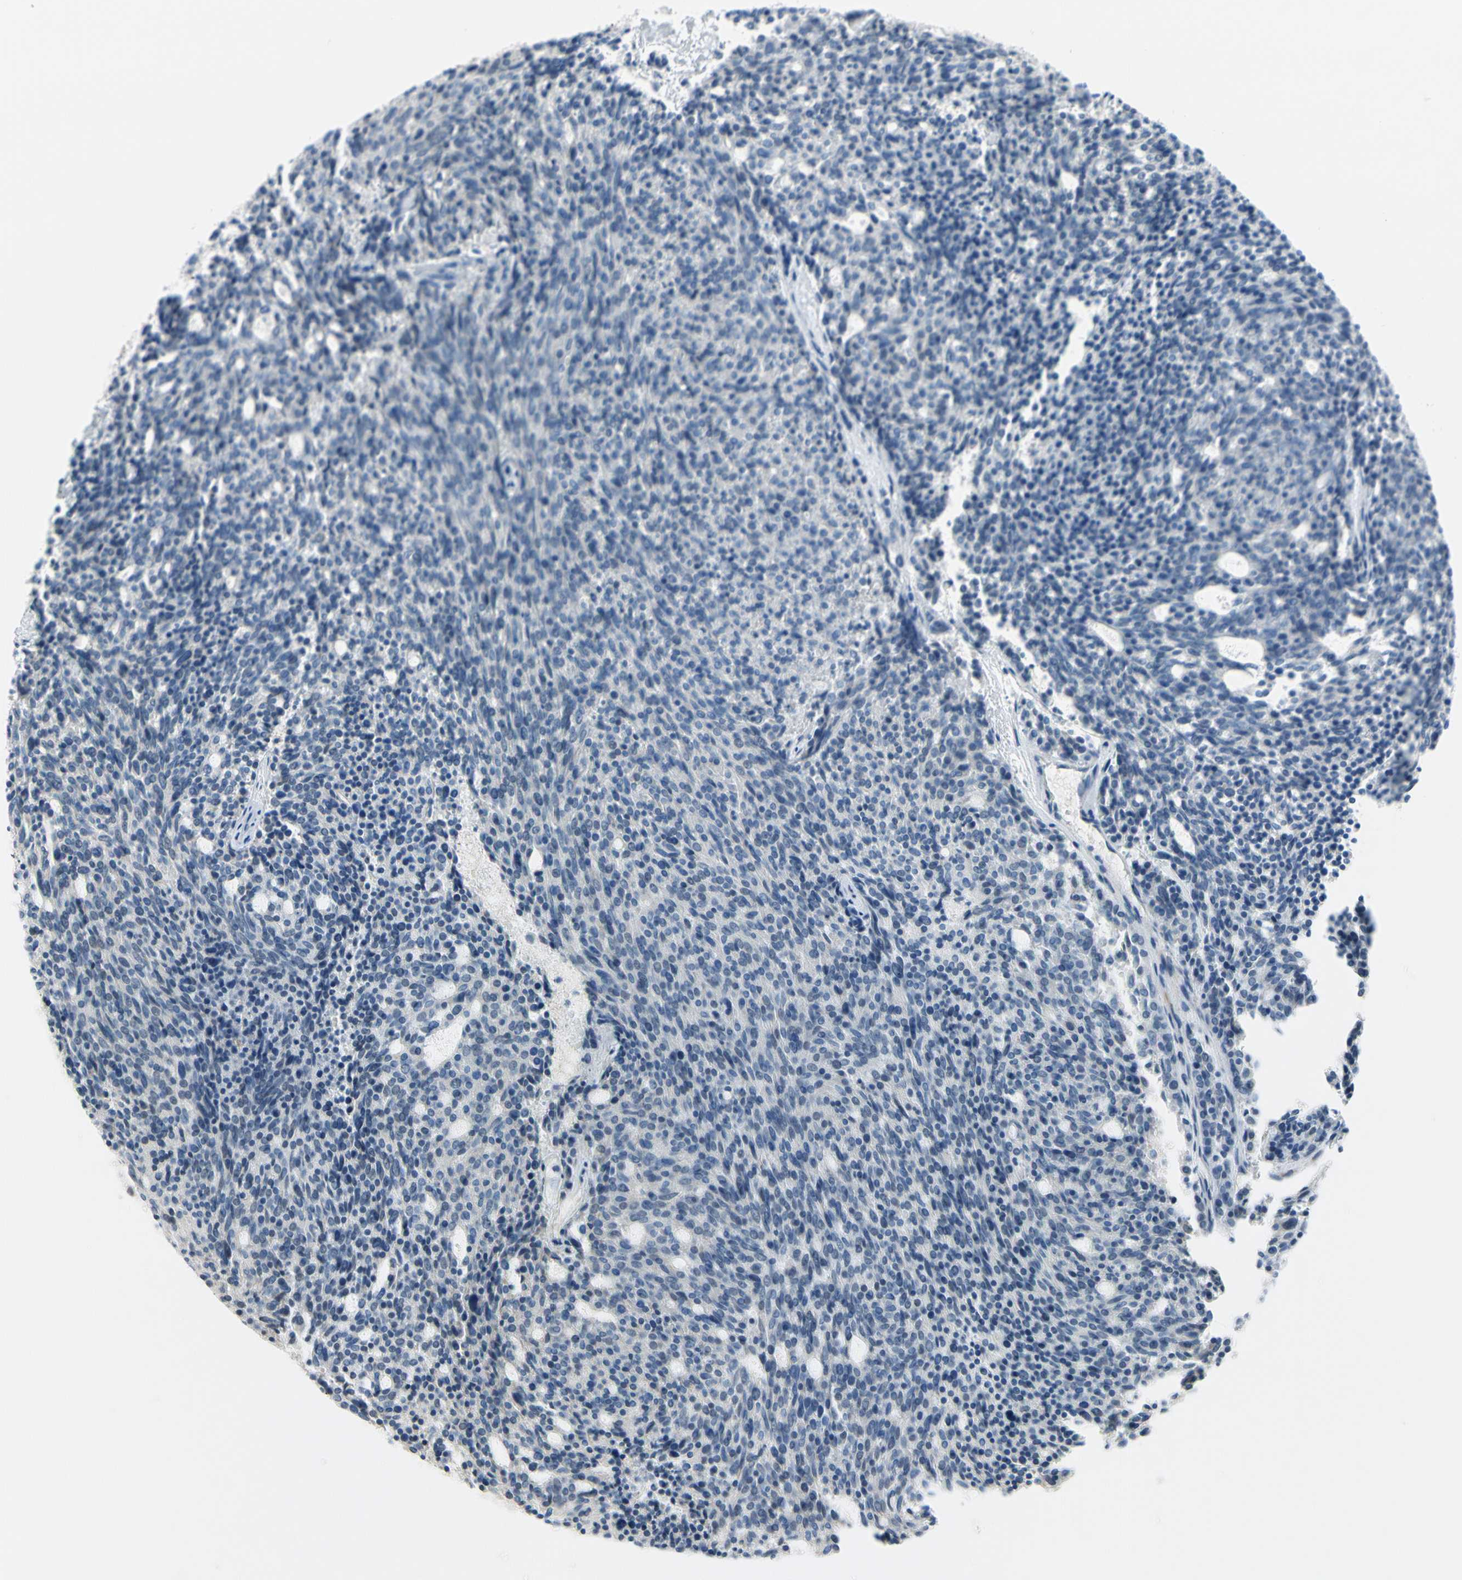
{"staining": {"intensity": "negative", "quantity": "none", "location": "none"}, "tissue": "carcinoid", "cell_type": "Tumor cells", "image_type": "cancer", "snomed": [{"axis": "morphology", "description": "Carcinoid, malignant, NOS"}, {"axis": "topography", "description": "Pancreas"}], "caption": "DAB (3,3'-diaminobenzidine) immunohistochemical staining of human malignant carcinoid exhibits no significant staining in tumor cells.", "gene": "FCER2", "patient": {"sex": "female", "age": 54}}